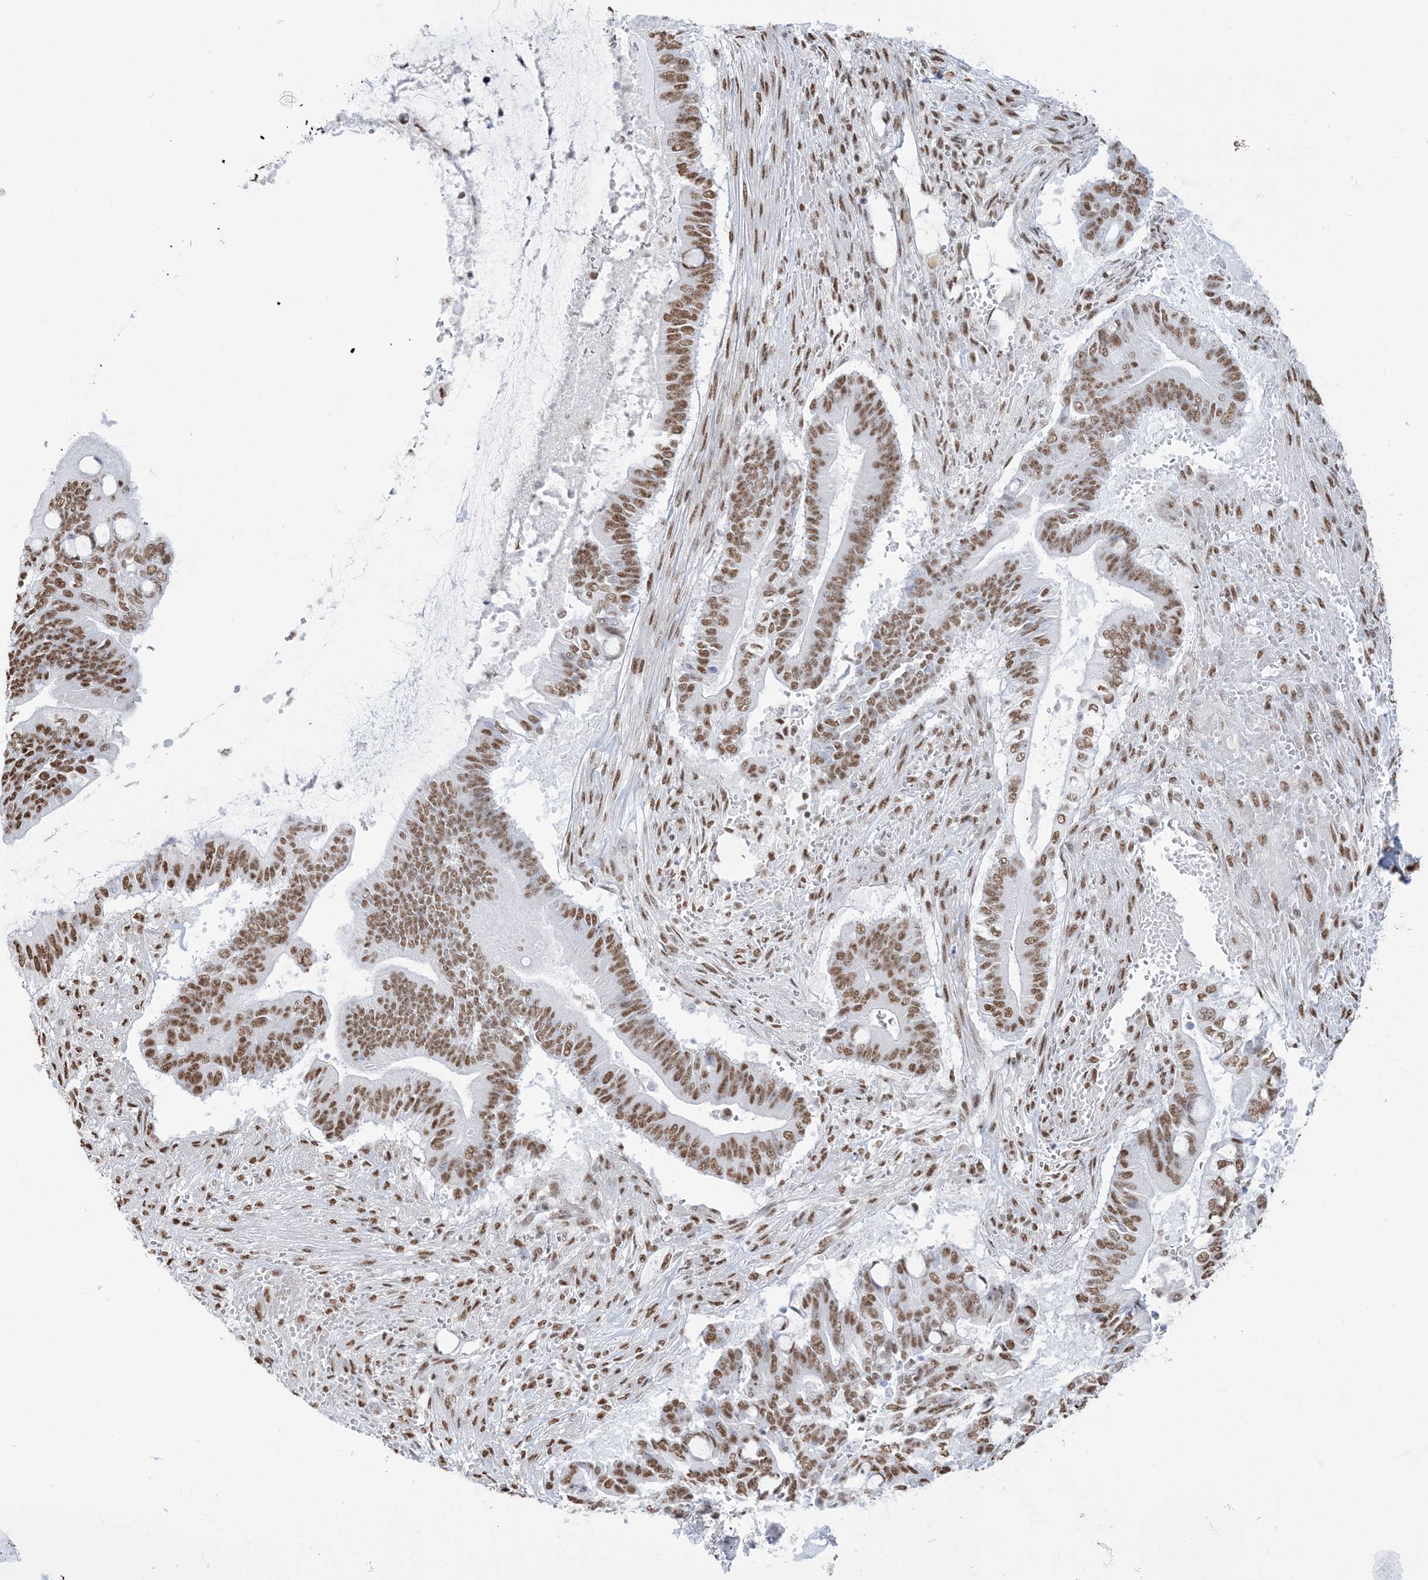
{"staining": {"intensity": "moderate", "quantity": ">75%", "location": "nuclear"}, "tissue": "pancreatic cancer", "cell_type": "Tumor cells", "image_type": "cancer", "snomed": [{"axis": "morphology", "description": "Adenocarcinoma, NOS"}, {"axis": "topography", "description": "Pancreas"}], "caption": "There is medium levels of moderate nuclear positivity in tumor cells of pancreatic cancer, as demonstrated by immunohistochemical staining (brown color).", "gene": "ZNF792", "patient": {"sex": "male", "age": 68}}